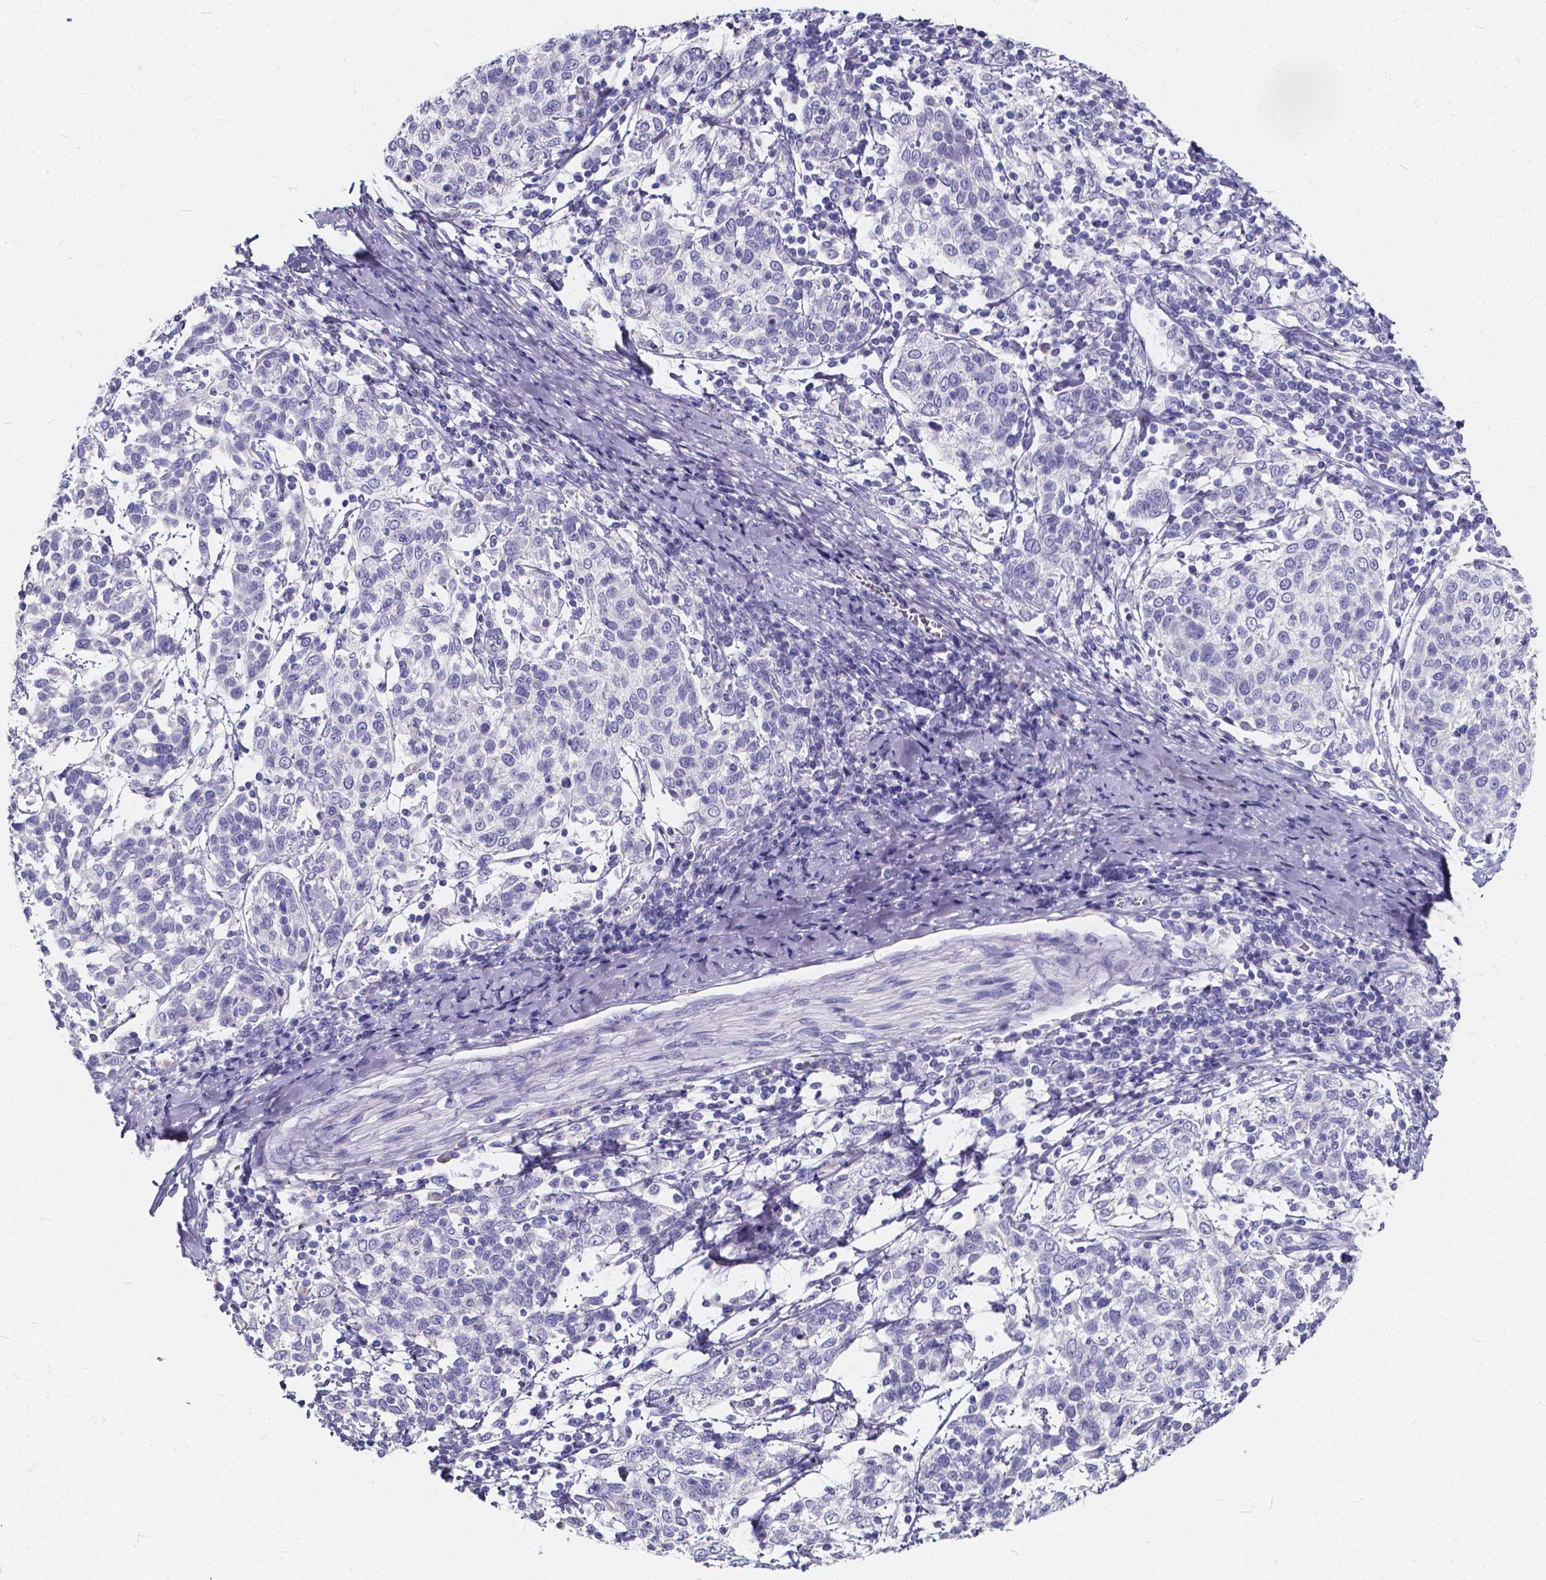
{"staining": {"intensity": "negative", "quantity": "none", "location": "none"}, "tissue": "cervical cancer", "cell_type": "Tumor cells", "image_type": "cancer", "snomed": [{"axis": "morphology", "description": "Squamous cell carcinoma, NOS"}, {"axis": "topography", "description": "Cervix"}], "caption": "The photomicrograph demonstrates no staining of tumor cells in squamous cell carcinoma (cervical). (Brightfield microscopy of DAB (3,3'-diaminobenzidine) immunohistochemistry at high magnification).", "gene": "SPEF2", "patient": {"sex": "female", "age": 61}}